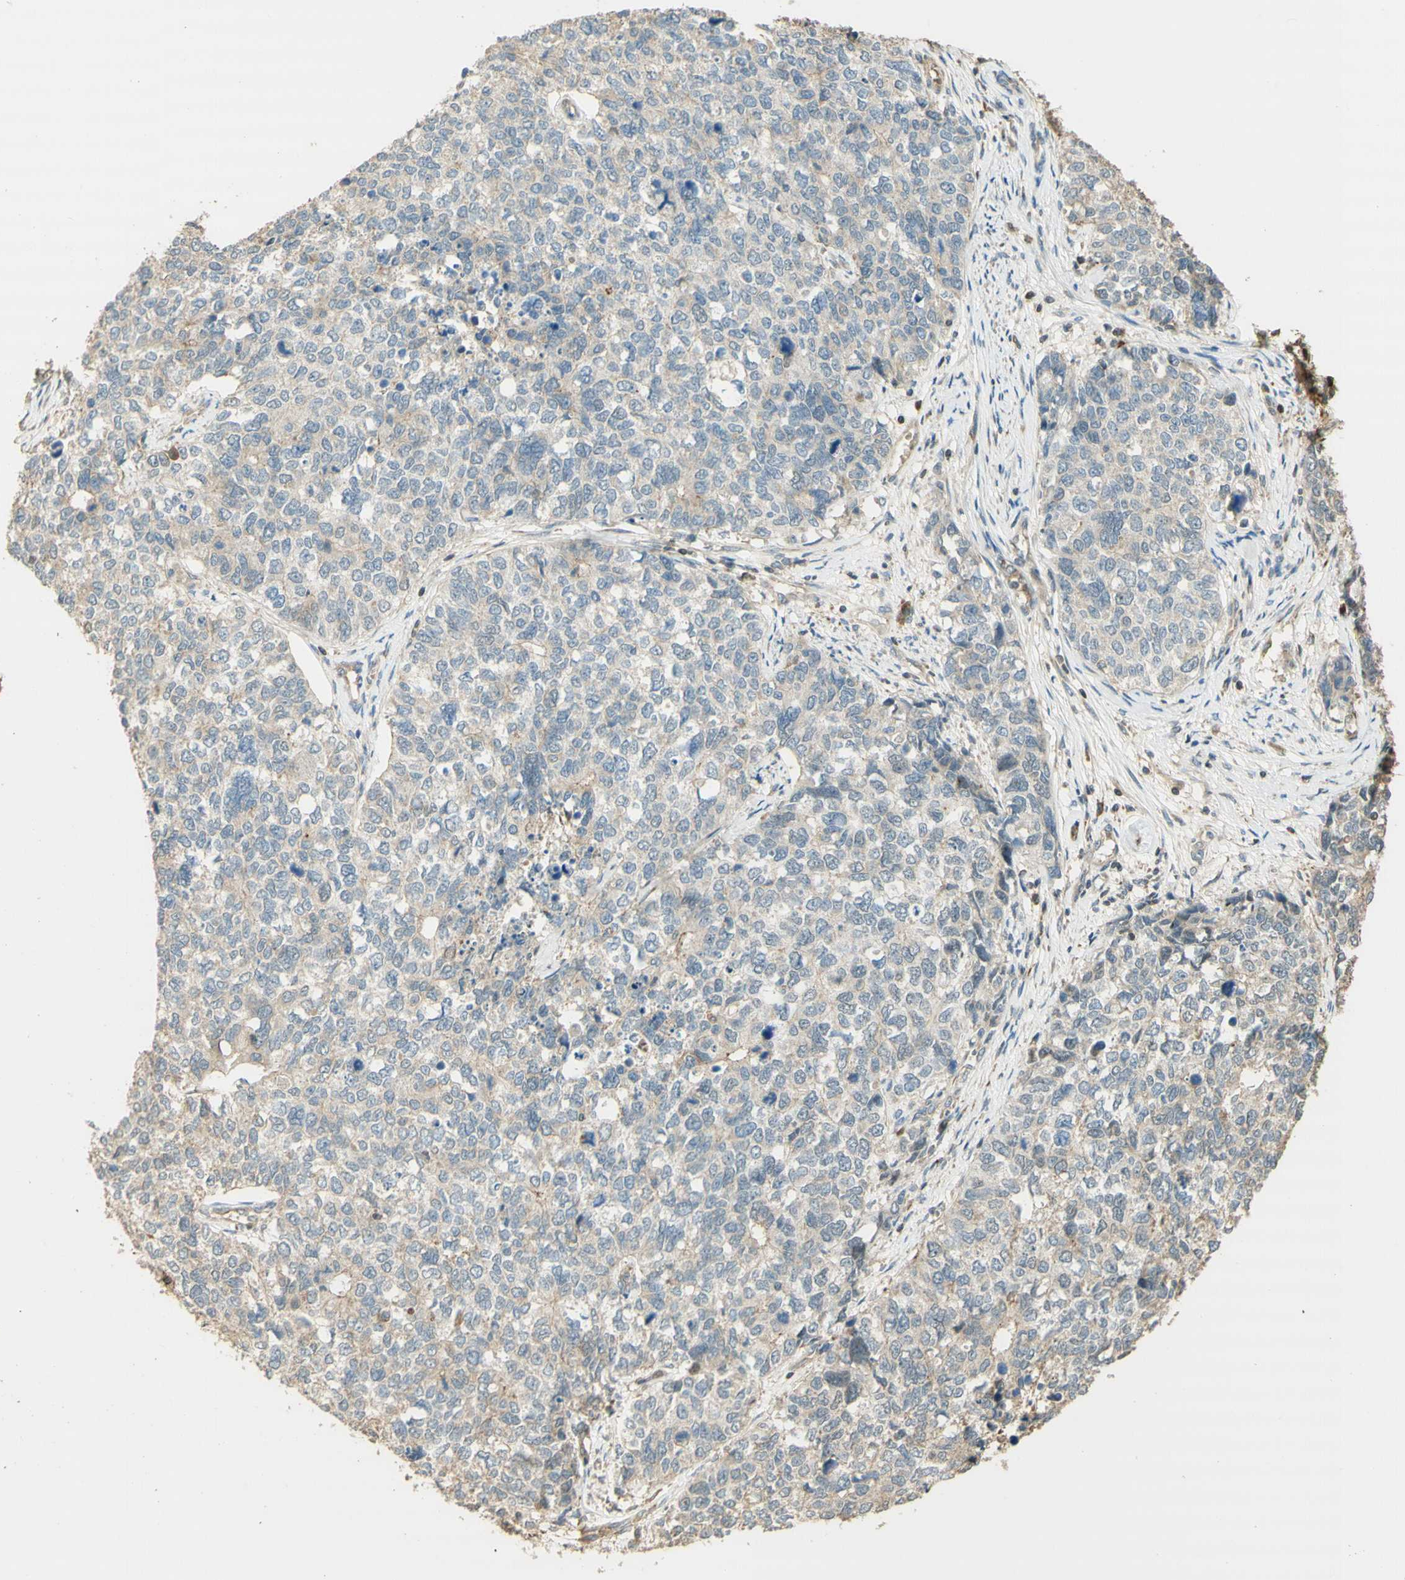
{"staining": {"intensity": "weak", "quantity": "25%-75%", "location": "cytoplasmic/membranous"}, "tissue": "cervical cancer", "cell_type": "Tumor cells", "image_type": "cancer", "snomed": [{"axis": "morphology", "description": "Squamous cell carcinoma, NOS"}, {"axis": "topography", "description": "Cervix"}], "caption": "Immunohistochemical staining of squamous cell carcinoma (cervical) displays low levels of weak cytoplasmic/membranous positivity in approximately 25%-75% of tumor cells. Using DAB (brown) and hematoxylin (blue) stains, captured at high magnification using brightfield microscopy.", "gene": "AGER", "patient": {"sex": "female", "age": 63}}